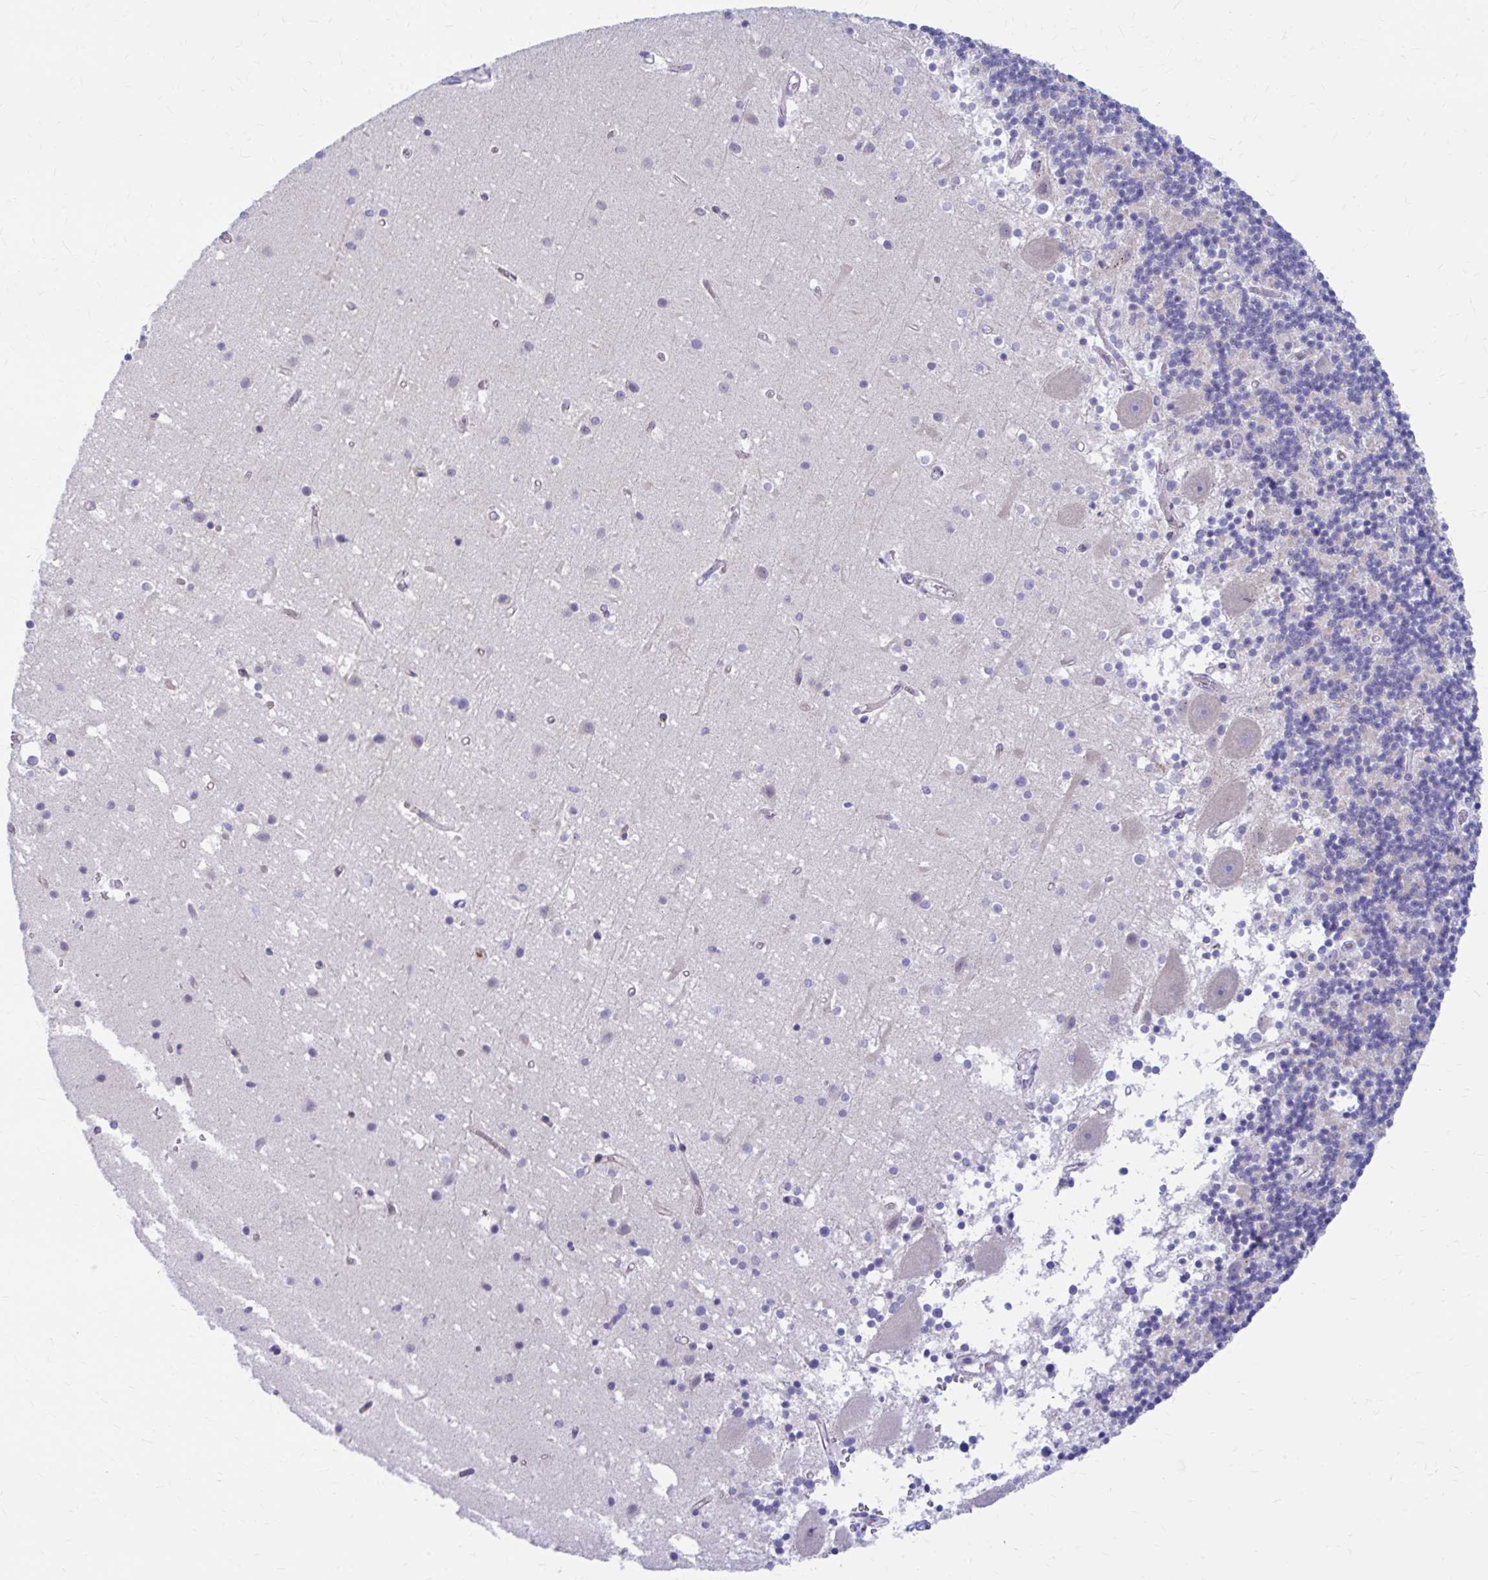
{"staining": {"intensity": "weak", "quantity": "<25%", "location": "cytoplasmic/membranous"}, "tissue": "cerebellum", "cell_type": "Cells in granular layer", "image_type": "normal", "snomed": [{"axis": "morphology", "description": "Normal tissue, NOS"}, {"axis": "topography", "description": "Cerebellum"}], "caption": "High magnification brightfield microscopy of normal cerebellum stained with DAB (brown) and counterstained with hematoxylin (blue): cells in granular layer show no significant staining. (DAB immunohistochemistry with hematoxylin counter stain).", "gene": "RADIL", "patient": {"sex": "male", "age": 54}}